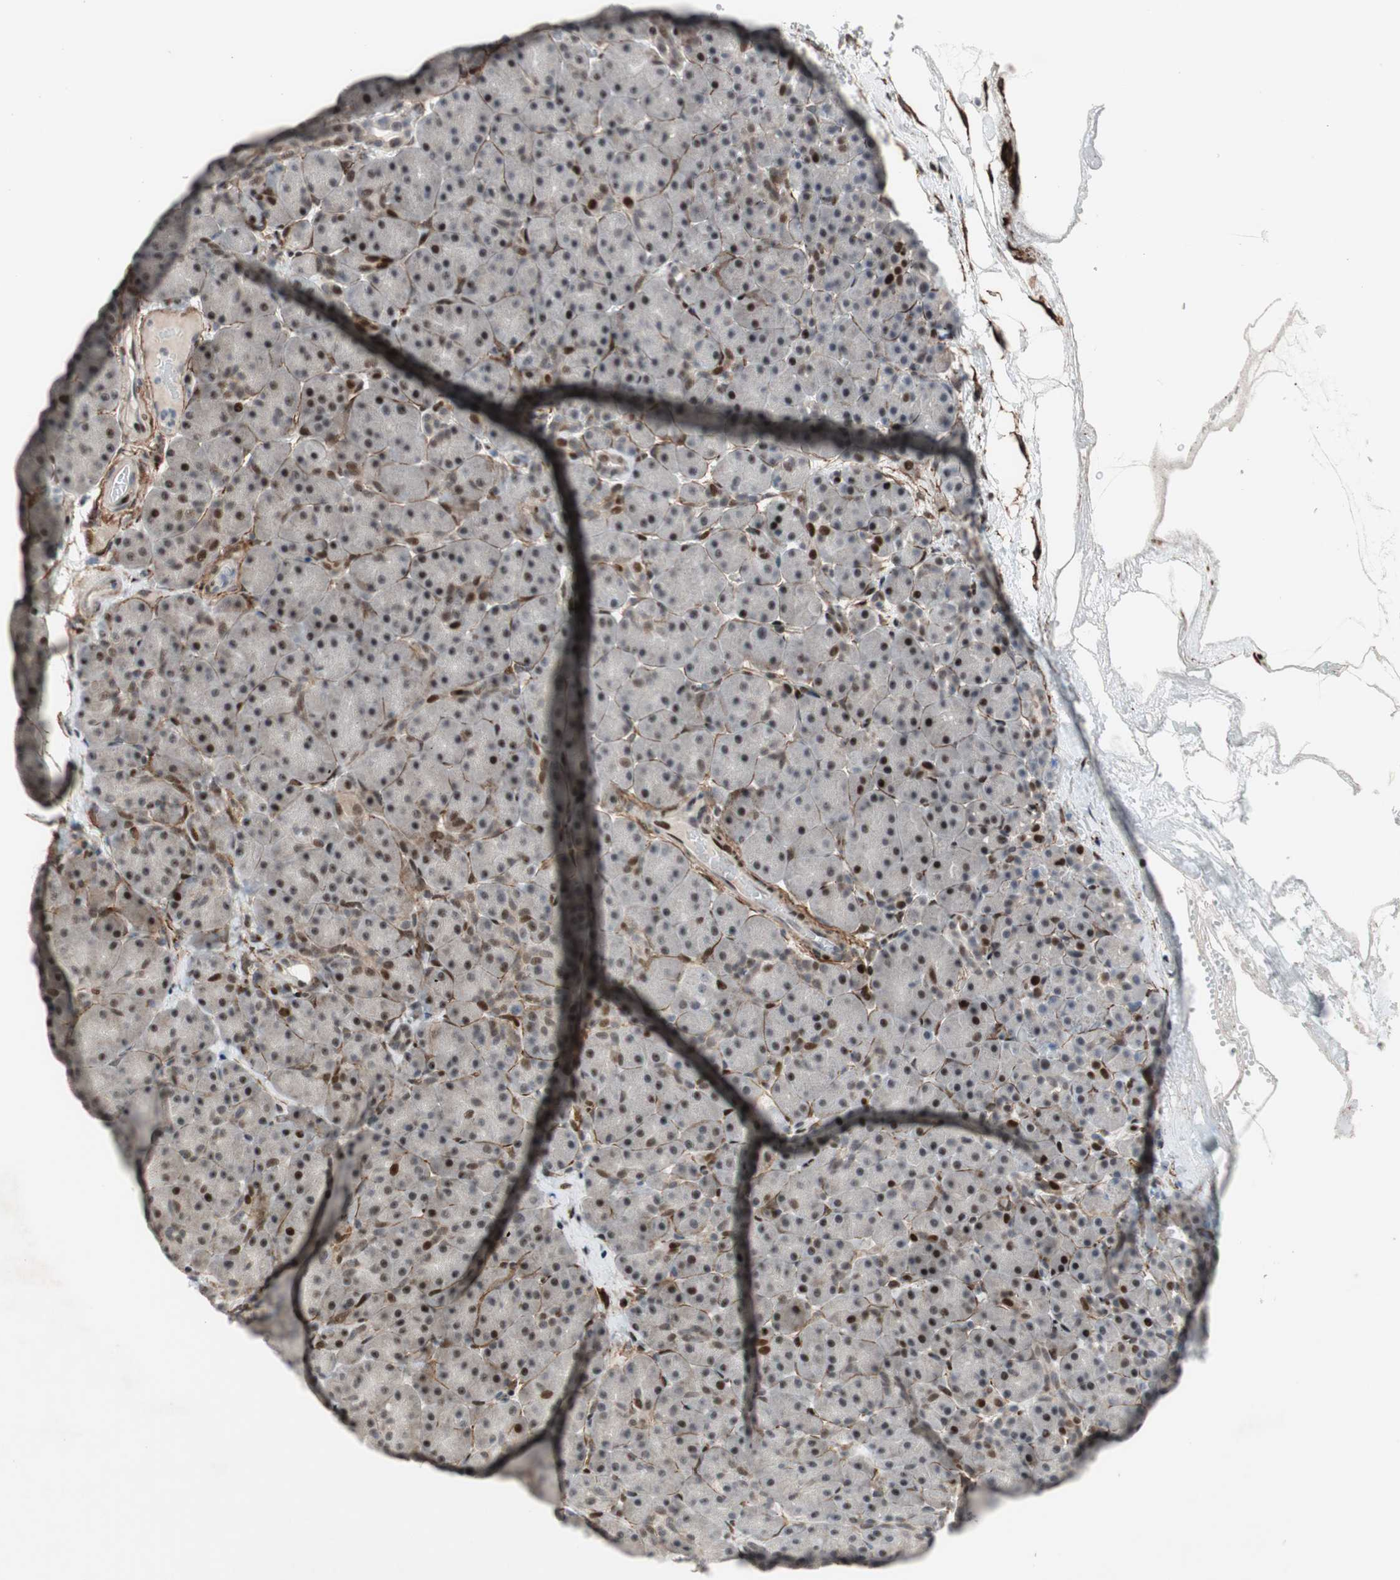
{"staining": {"intensity": "strong", "quantity": "25%-75%", "location": "nuclear"}, "tissue": "pancreas", "cell_type": "Exocrine glandular cells", "image_type": "normal", "snomed": [{"axis": "morphology", "description": "Normal tissue, NOS"}, {"axis": "topography", "description": "Pancreas"}], "caption": "IHC photomicrograph of unremarkable pancreas stained for a protein (brown), which exhibits high levels of strong nuclear expression in approximately 25%-75% of exocrine glandular cells.", "gene": "FBXO44", "patient": {"sex": "male", "age": 66}}